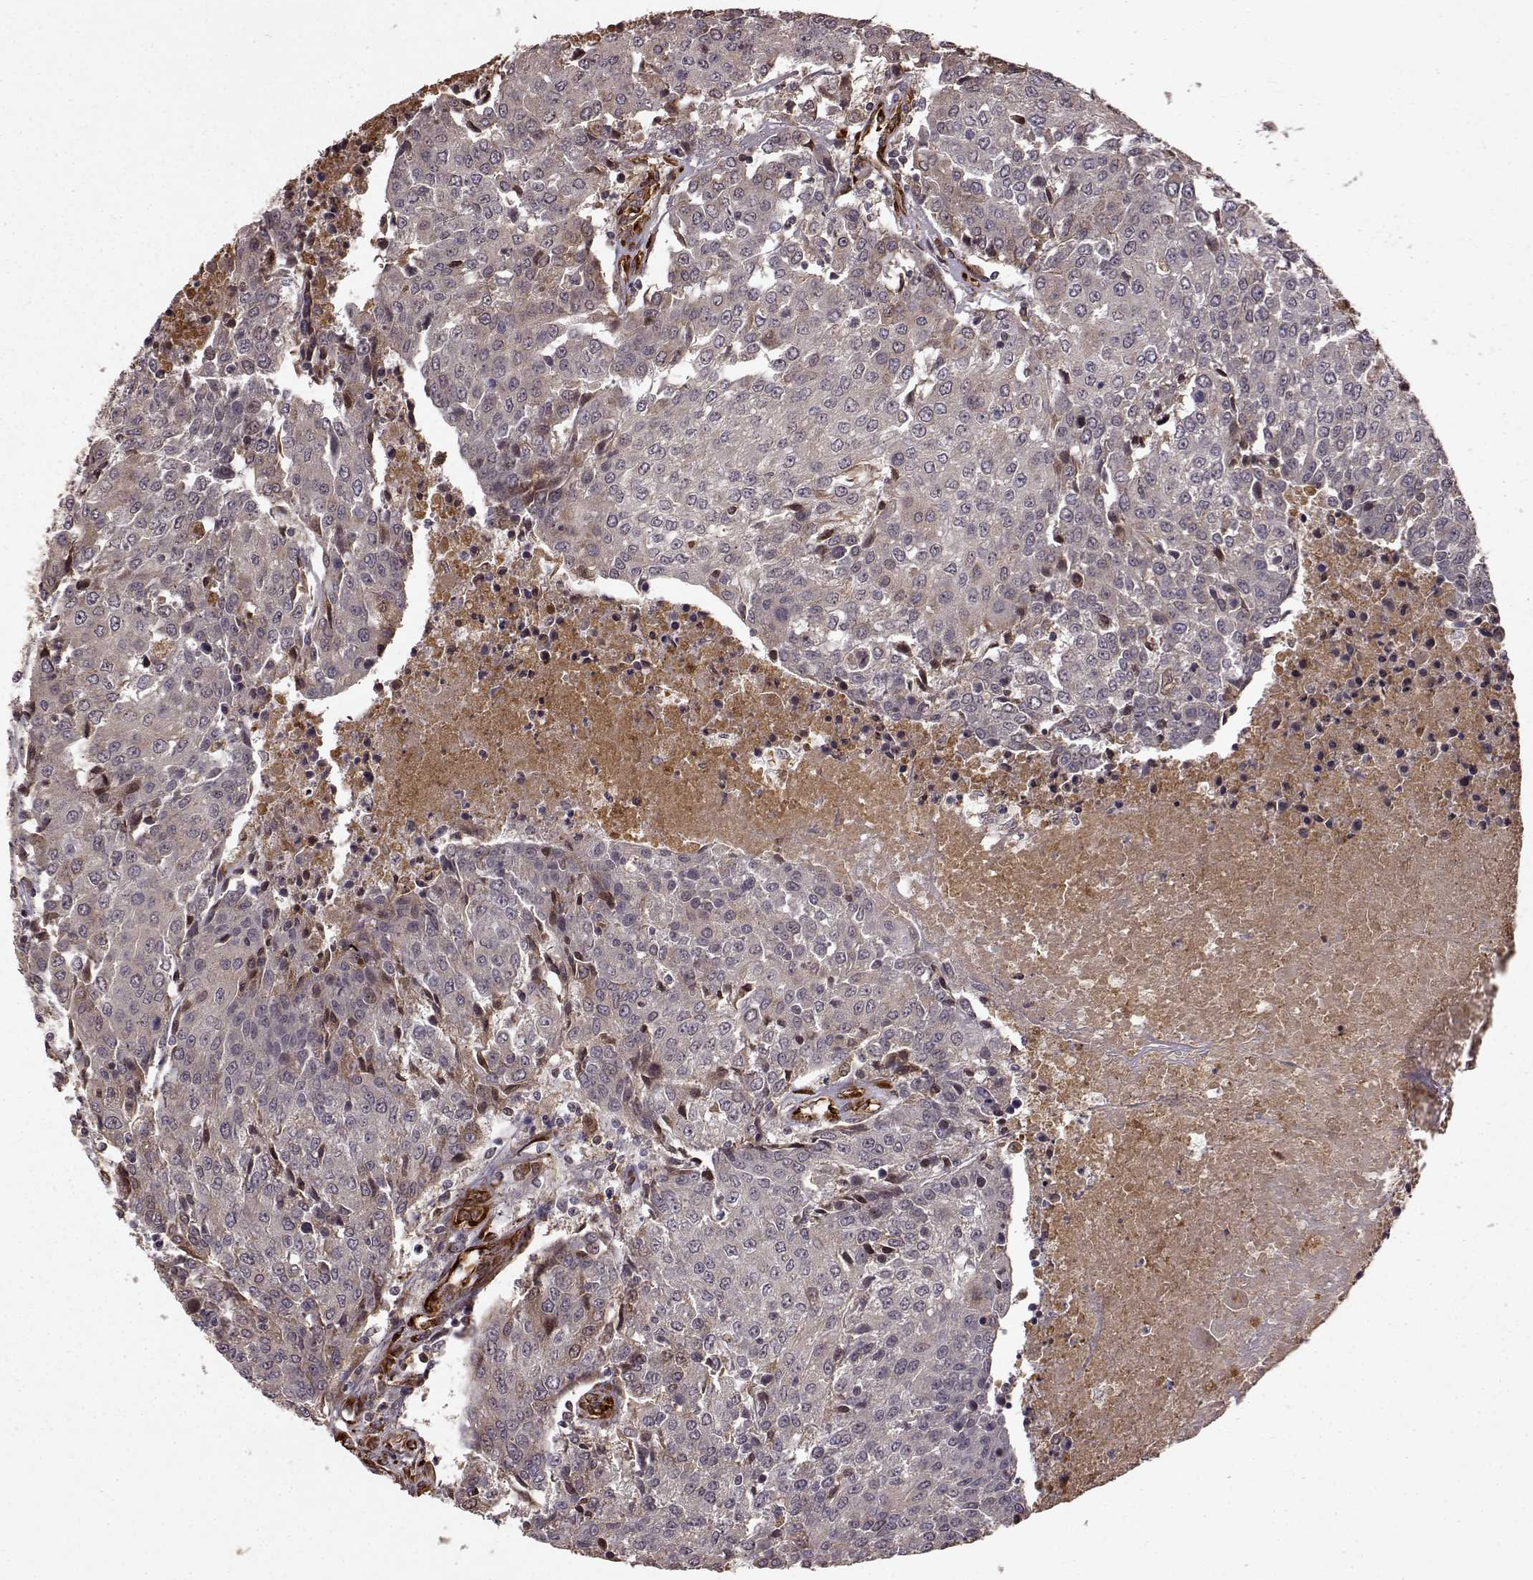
{"staining": {"intensity": "weak", "quantity": "<25%", "location": "cytoplasmic/membranous"}, "tissue": "urothelial cancer", "cell_type": "Tumor cells", "image_type": "cancer", "snomed": [{"axis": "morphology", "description": "Urothelial carcinoma, High grade"}, {"axis": "topography", "description": "Urinary bladder"}], "caption": "The IHC image has no significant expression in tumor cells of high-grade urothelial carcinoma tissue.", "gene": "FSTL1", "patient": {"sex": "female", "age": 85}}